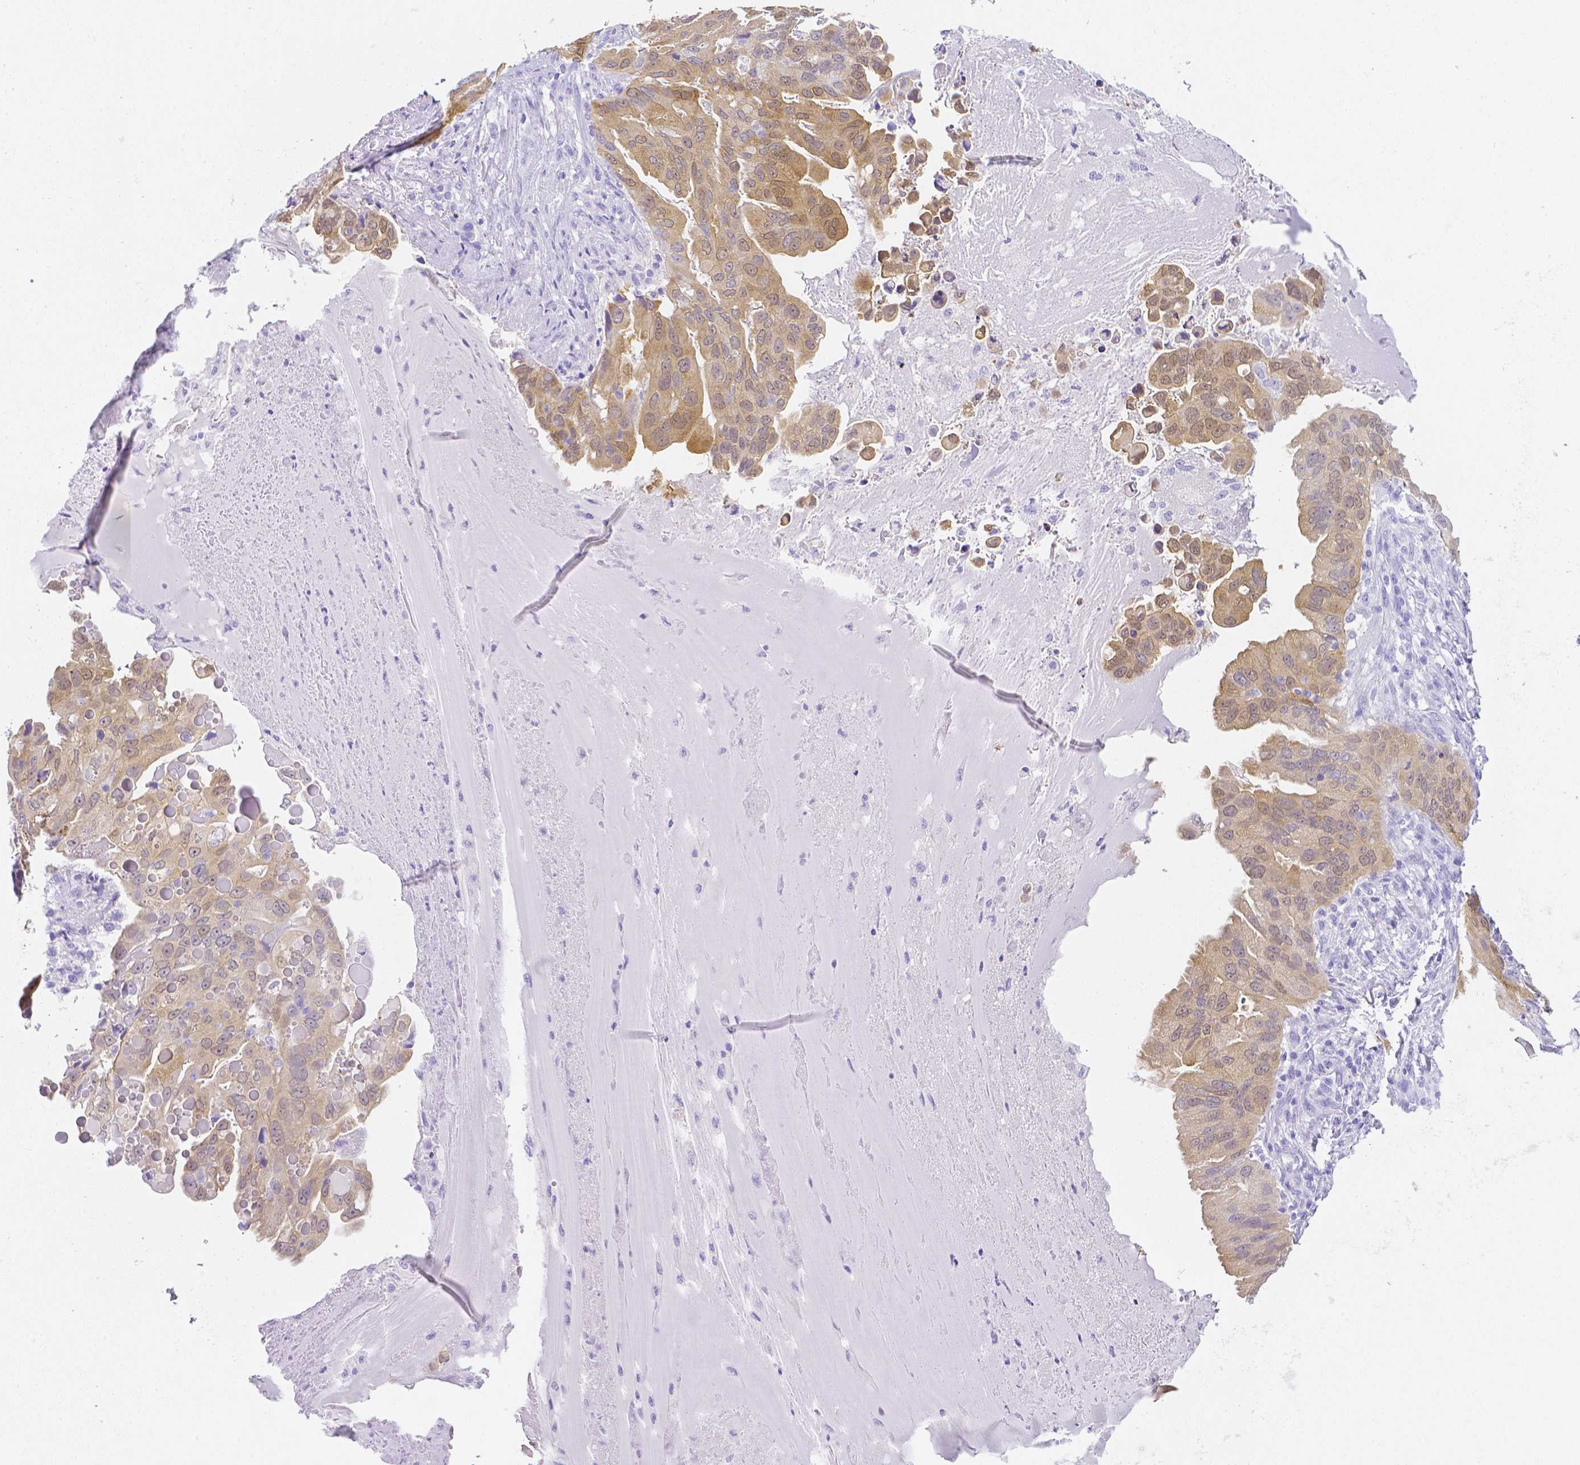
{"staining": {"intensity": "weak", "quantity": ">75%", "location": "cytoplasmic/membranous,nuclear"}, "tissue": "lung cancer", "cell_type": "Tumor cells", "image_type": "cancer", "snomed": [{"axis": "morphology", "description": "Adenocarcinoma, NOS"}, {"axis": "topography", "description": "Lung"}], "caption": "Immunohistochemistry (IHC) image of neoplastic tissue: human lung cancer stained using immunohistochemistry (IHC) displays low levels of weak protein expression localized specifically in the cytoplasmic/membranous and nuclear of tumor cells, appearing as a cytoplasmic/membranous and nuclear brown color.", "gene": "LGALS4", "patient": {"sex": "female", "age": 69}}